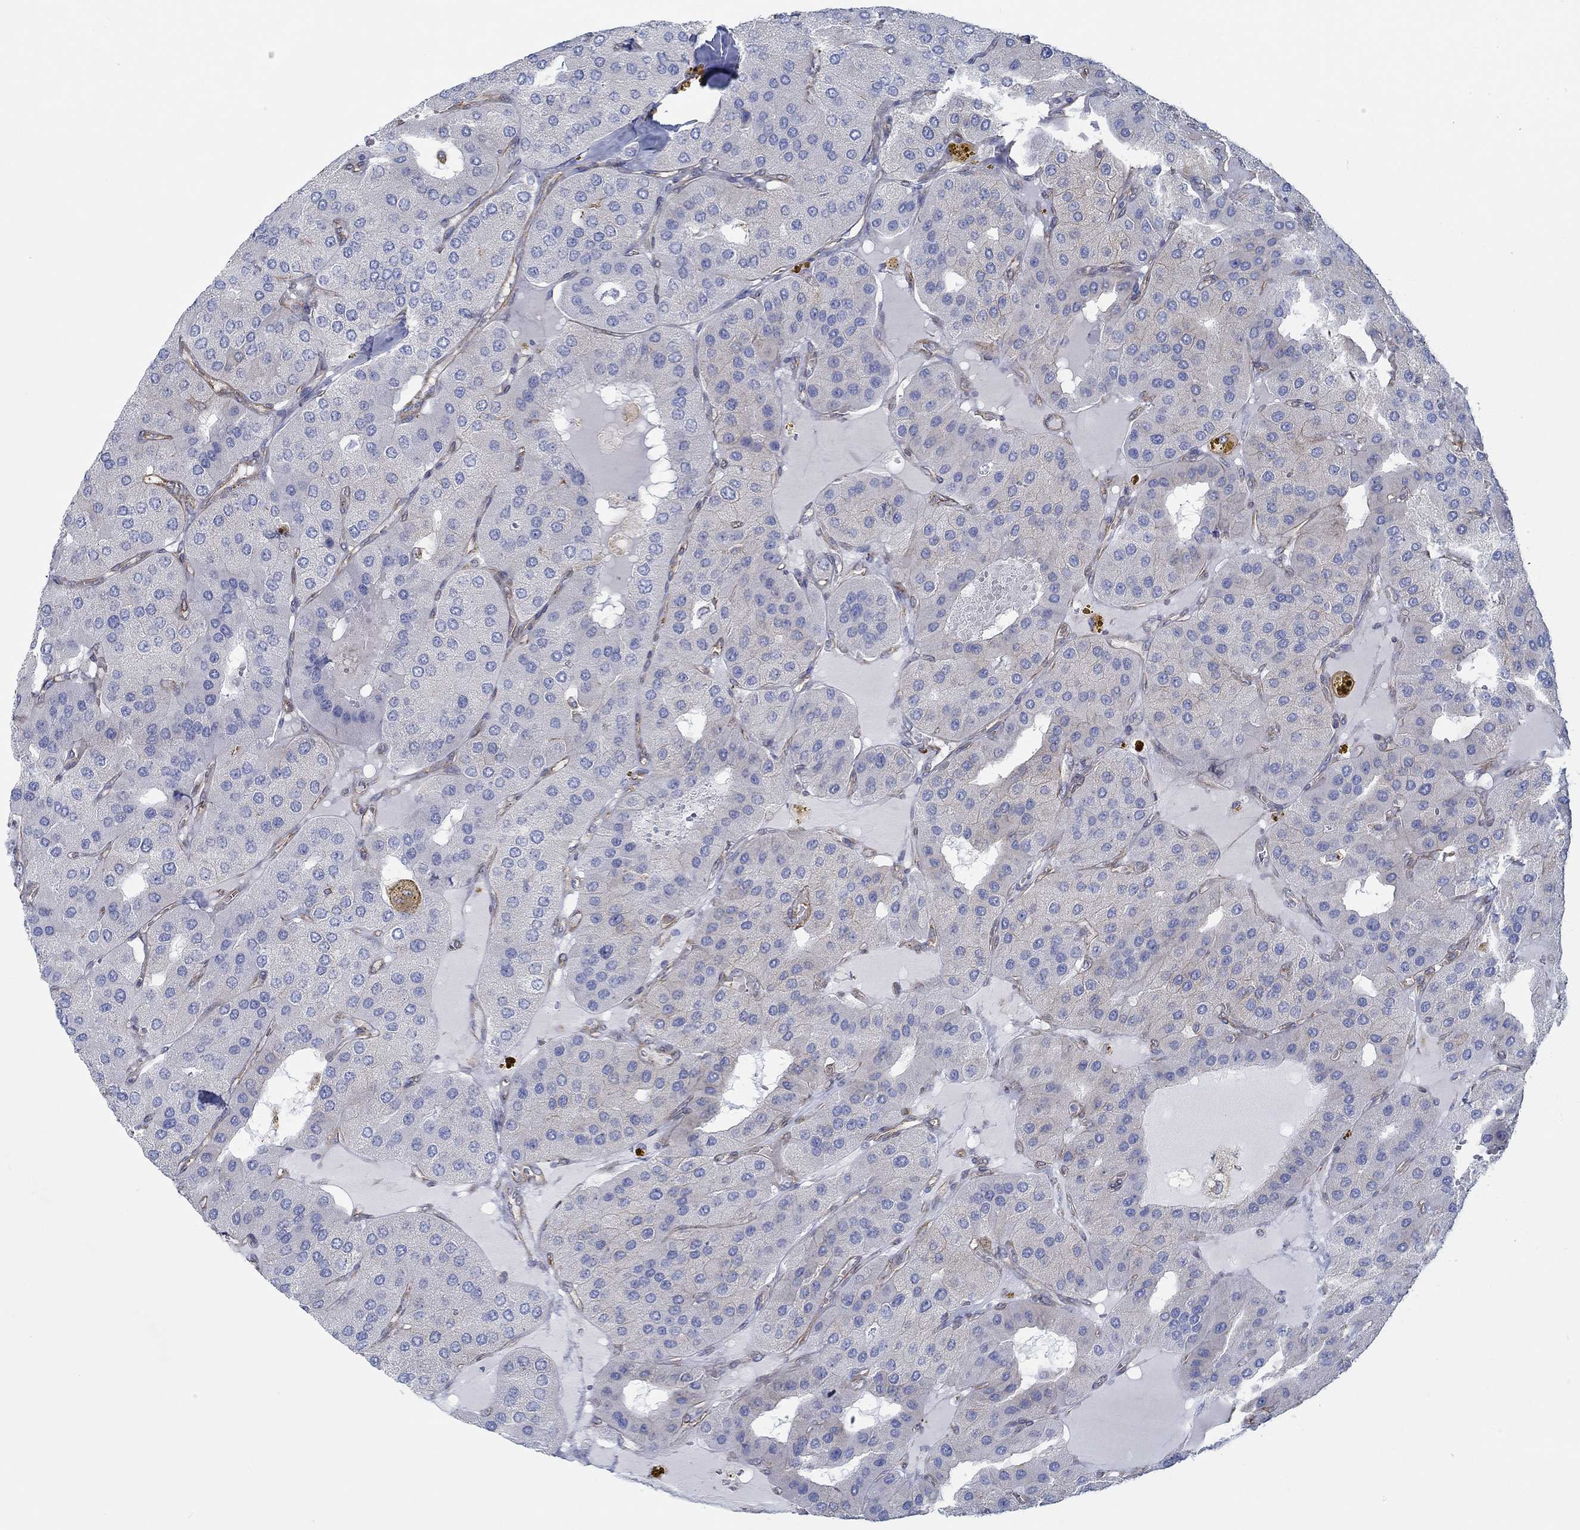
{"staining": {"intensity": "negative", "quantity": "none", "location": "none"}, "tissue": "parathyroid gland", "cell_type": "Glandular cells", "image_type": "normal", "snomed": [{"axis": "morphology", "description": "Normal tissue, NOS"}, {"axis": "morphology", "description": "Adenoma, NOS"}, {"axis": "topography", "description": "Parathyroid gland"}], "caption": "The image shows no staining of glandular cells in benign parathyroid gland.", "gene": "STC2", "patient": {"sex": "female", "age": 86}}